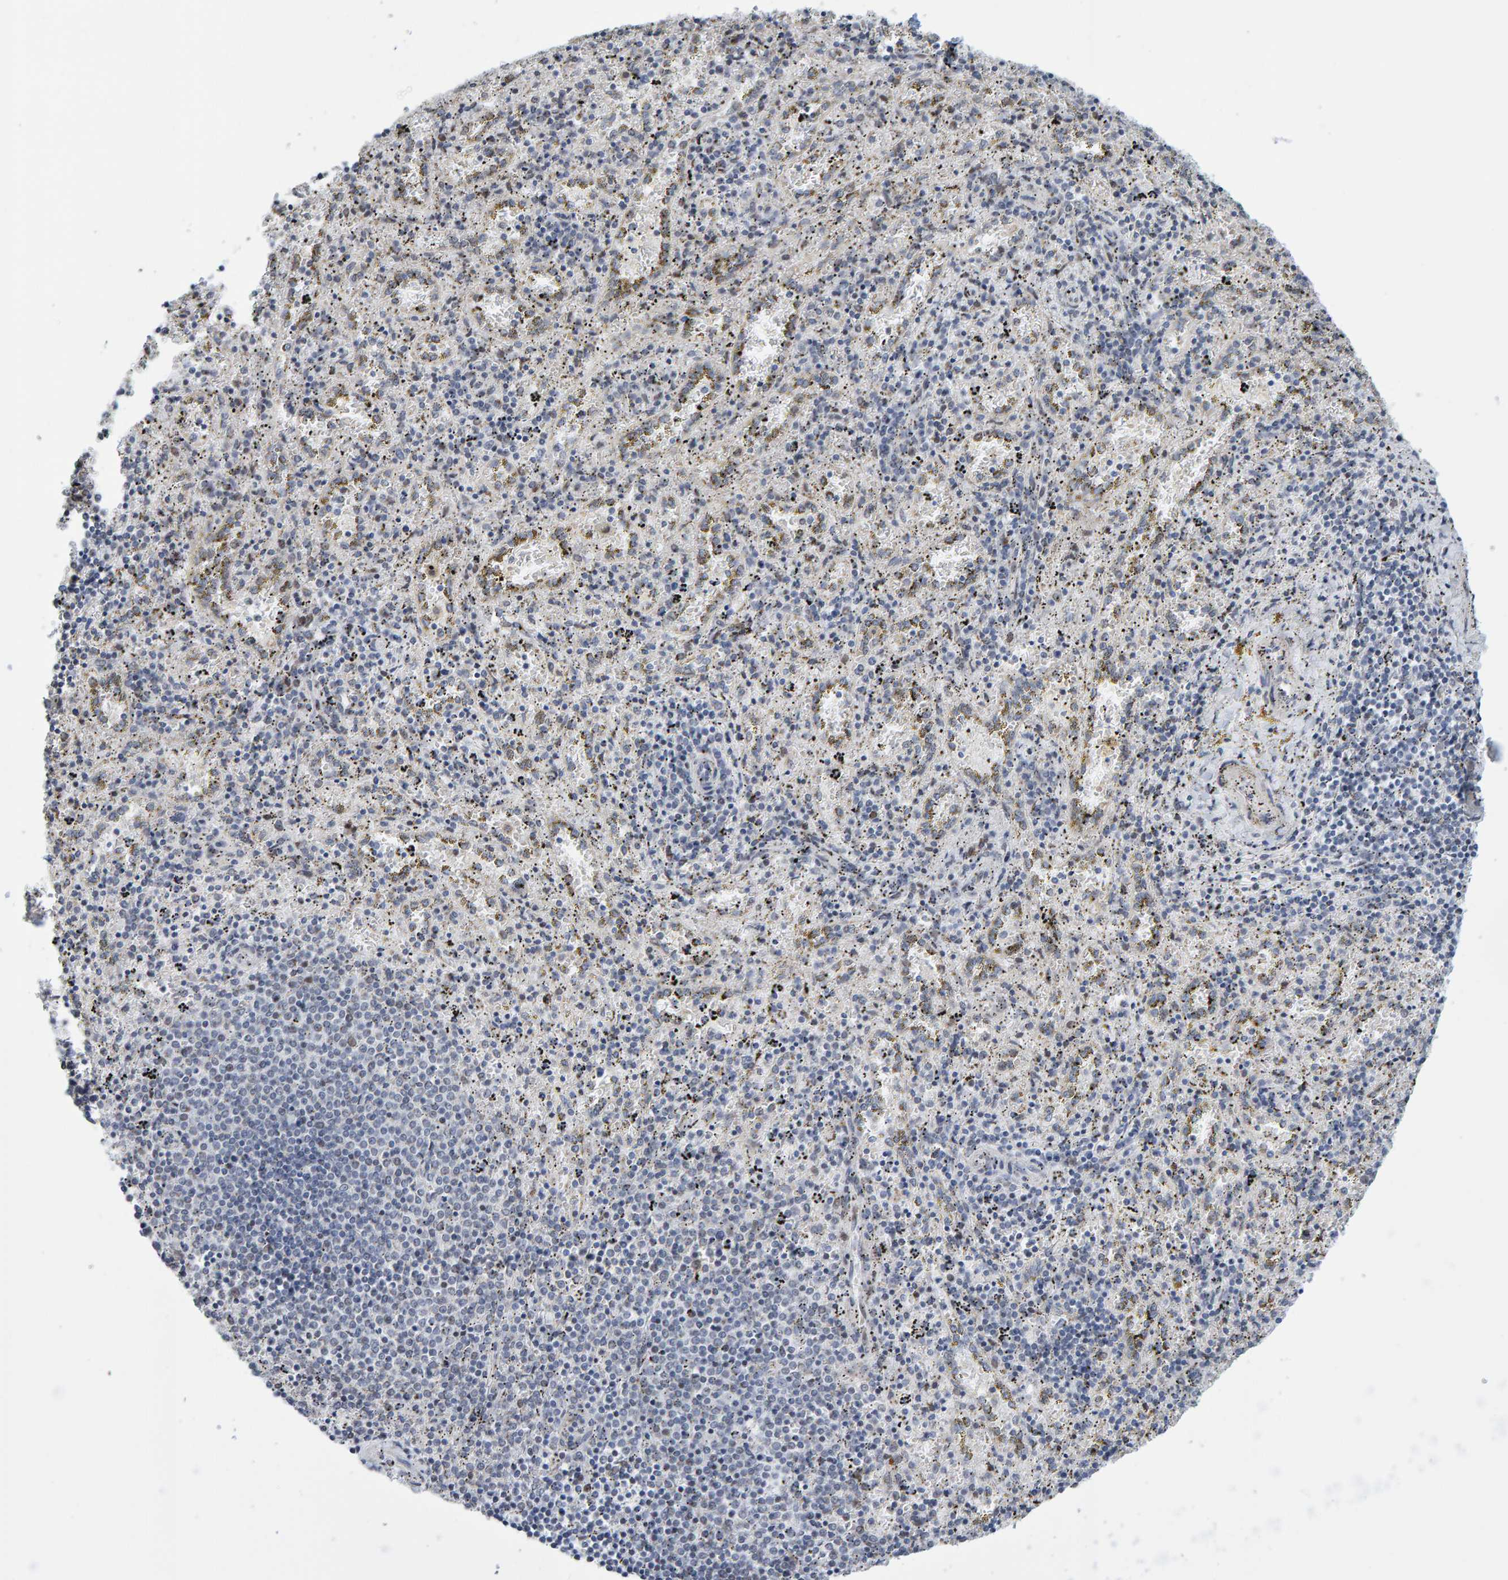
{"staining": {"intensity": "negative", "quantity": "none", "location": "none"}, "tissue": "spleen", "cell_type": "Cells in red pulp", "image_type": "normal", "snomed": [{"axis": "morphology", "description": "Normal tissue, NOS"}, {"axis": "topography", "description": "Spleen"}], "caption": "Immunohistochemistry (IHC) of benign spleen displays no expression in cells in red pulp.", "gene": "USP43", "patient": {"sex": "male", "age": 11}}